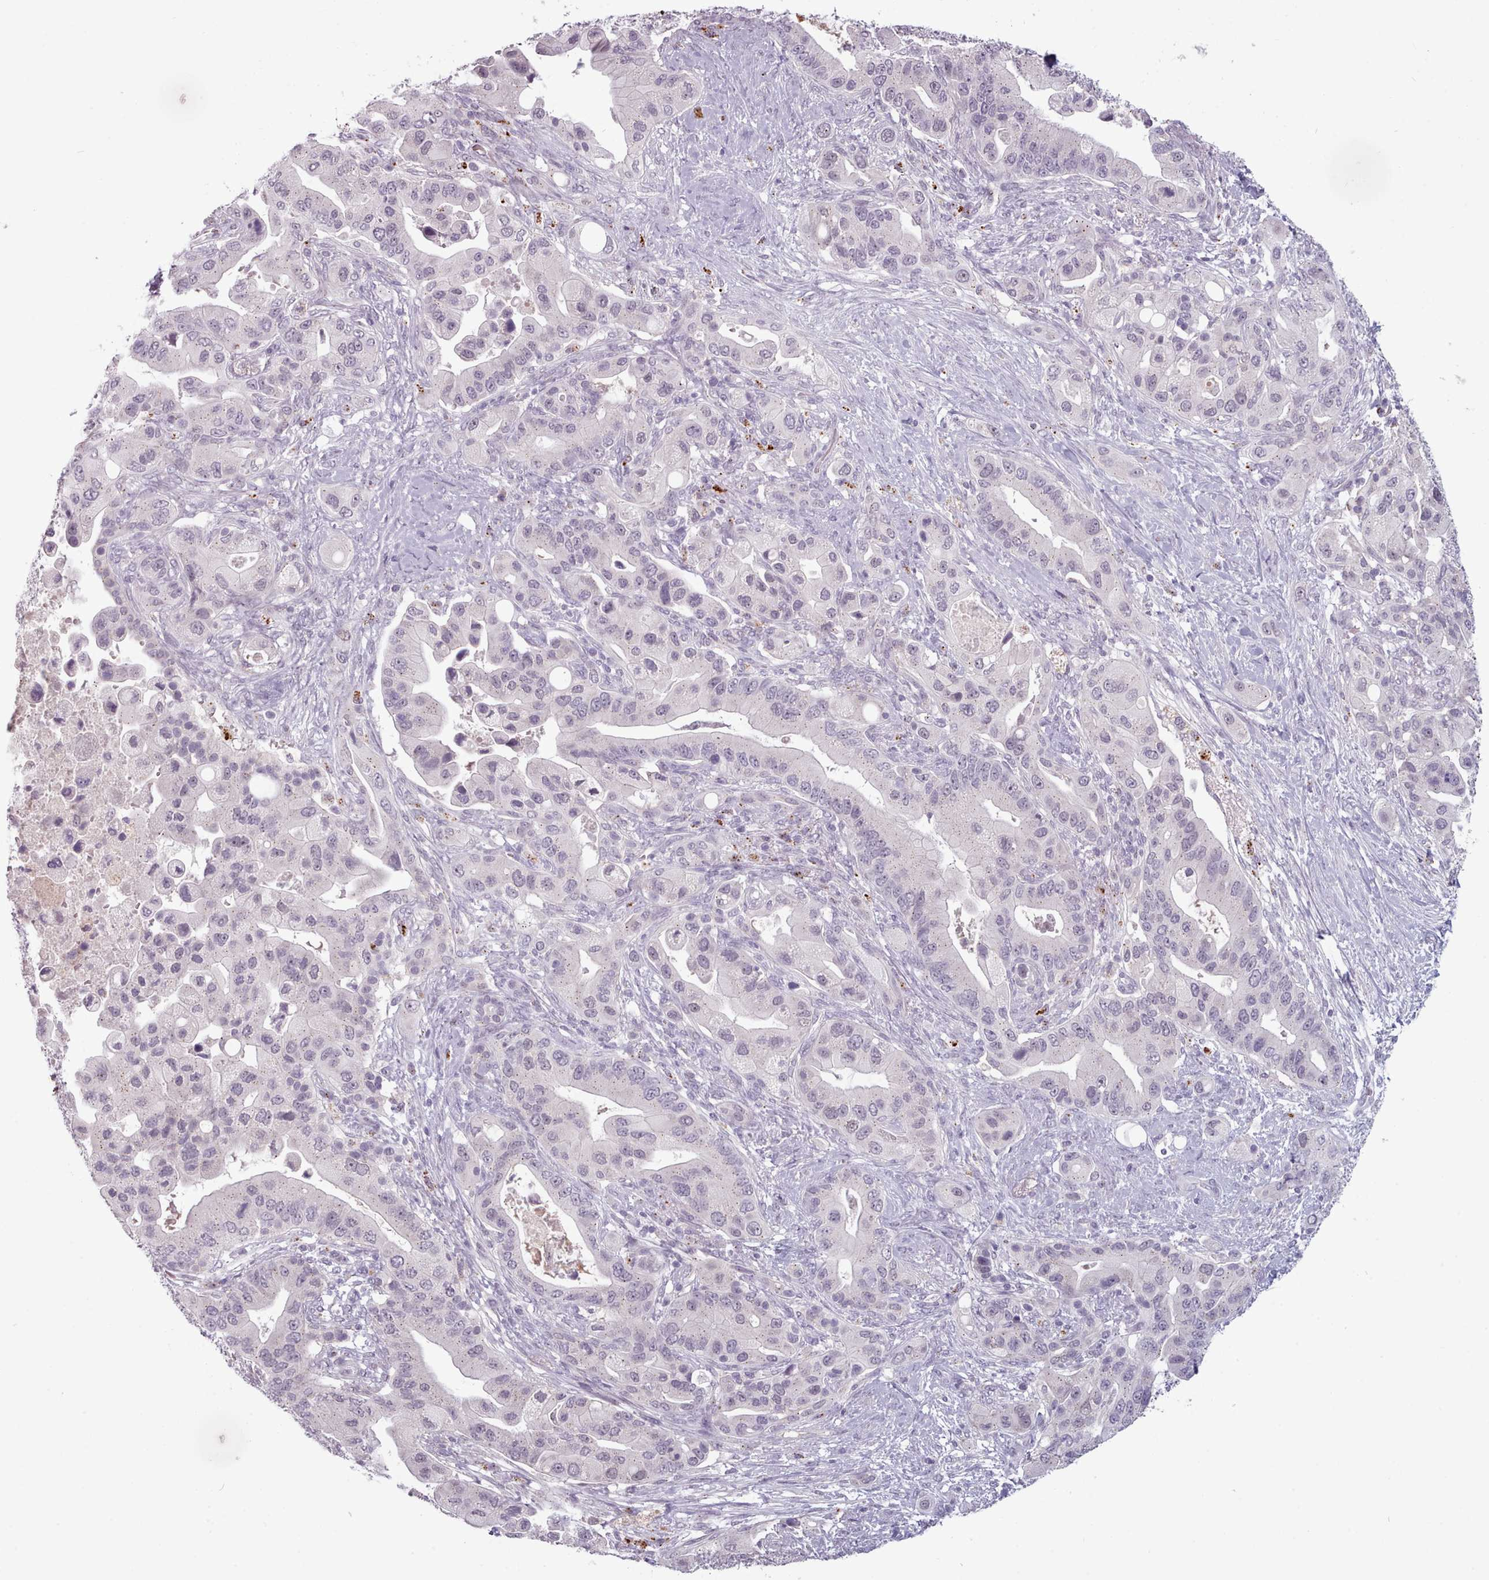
{"staining": {"intensity": "negative", "quantity": "none", "location": "none"}, "tissue": "pancreatic cancer", "cell_type": "Tumor cells", "image_type": "cancer", "snomed": [{"axis": "morphology", "description": "Adenocarcinoma, NOS"}, {"axis": "topography", "description": "Pancreas"}], "caption": "Tumor cells are negative for protein expression in human pancreatic cancer.", "gene": "PBX4", "patient": {"sex": "male", "age": 57}}